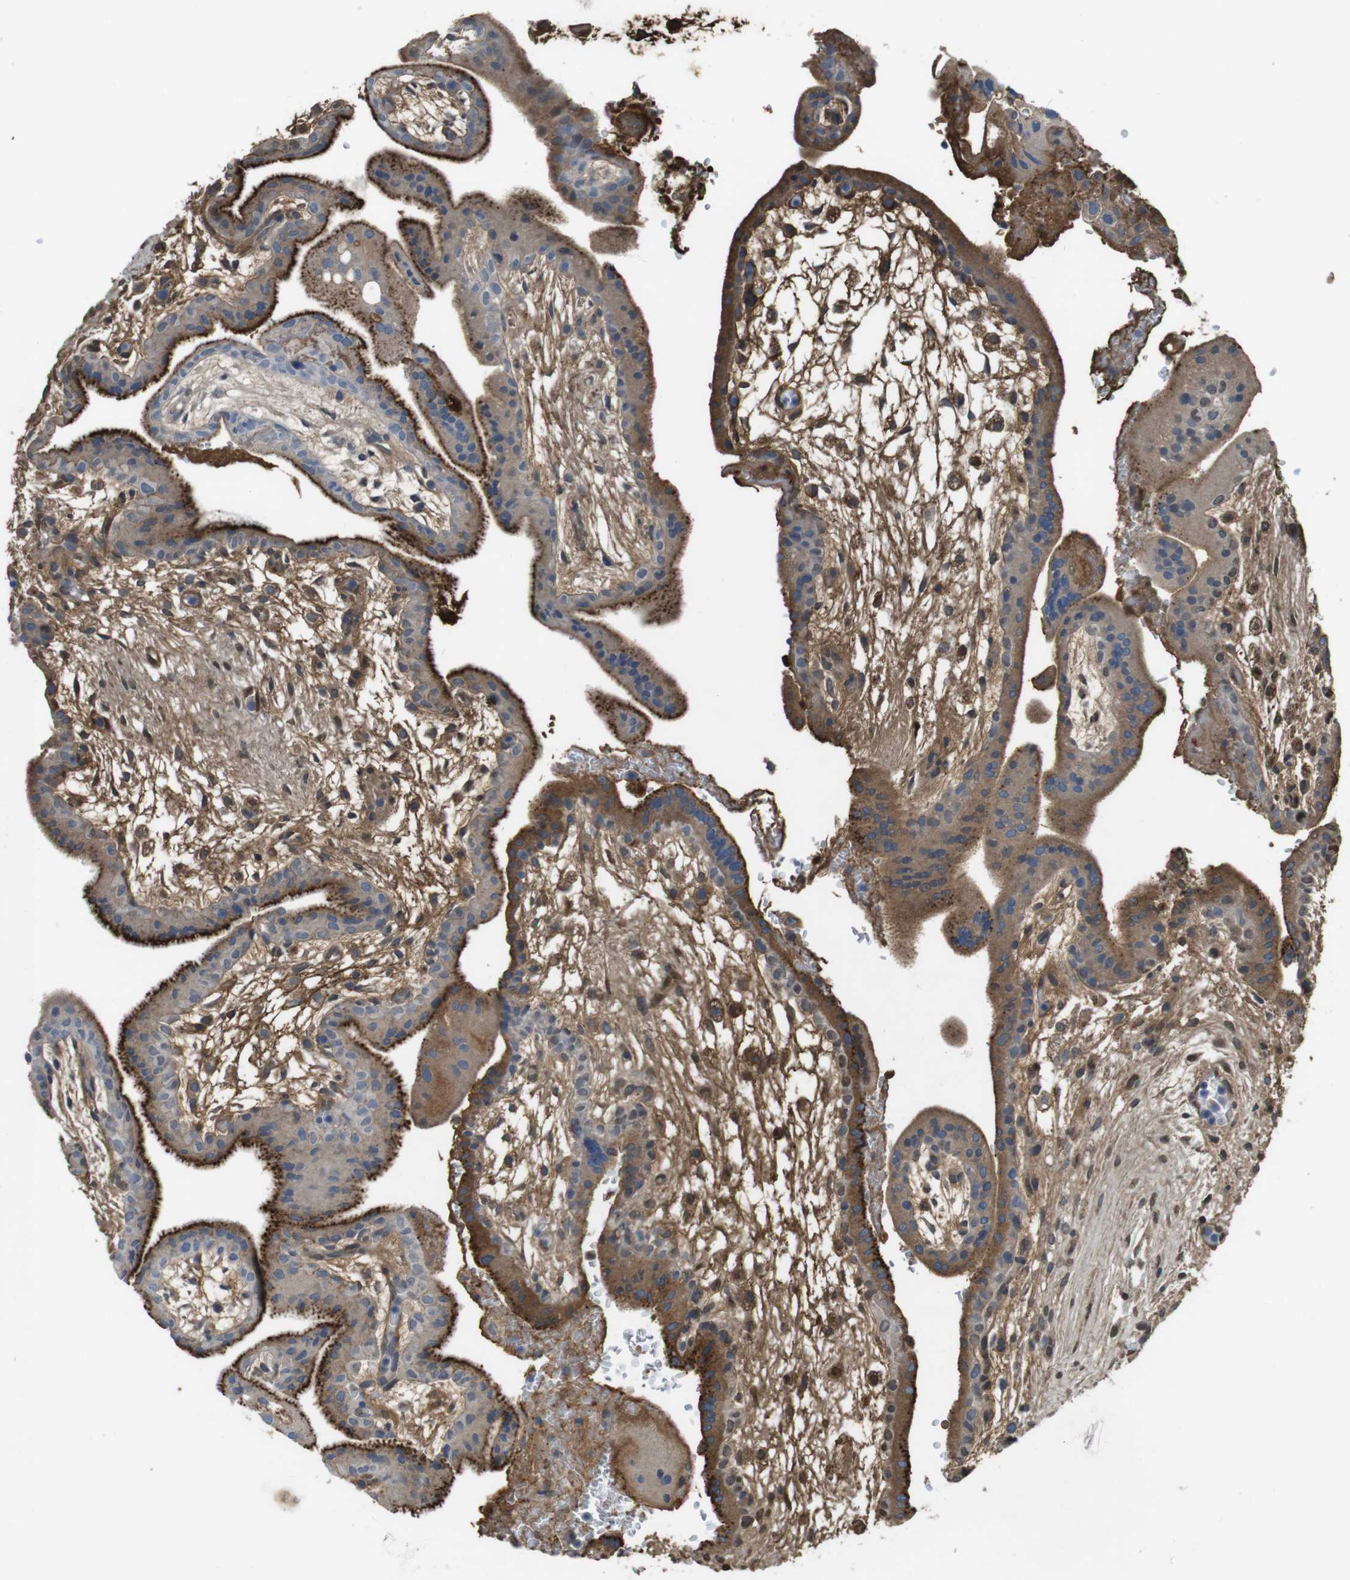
{"staining": {"intensity": "weak", "quantity": "<25%", "location": "cytoplasmic/membranous"}, "tissue": "placenta", "cell_type": "Decidual cells", "image_type": "normal", "snomed": [{"axis": "morphology", "description": "Normal tissue, NOS"}, {"axis": "topography", "description": "Placenta"}], "caption": "This is an IHC micrograph of benign human placenta. There is no expression in decidual cells.", "gene": "LTBP4", "patient": {"sex": "female", "age": 35}}